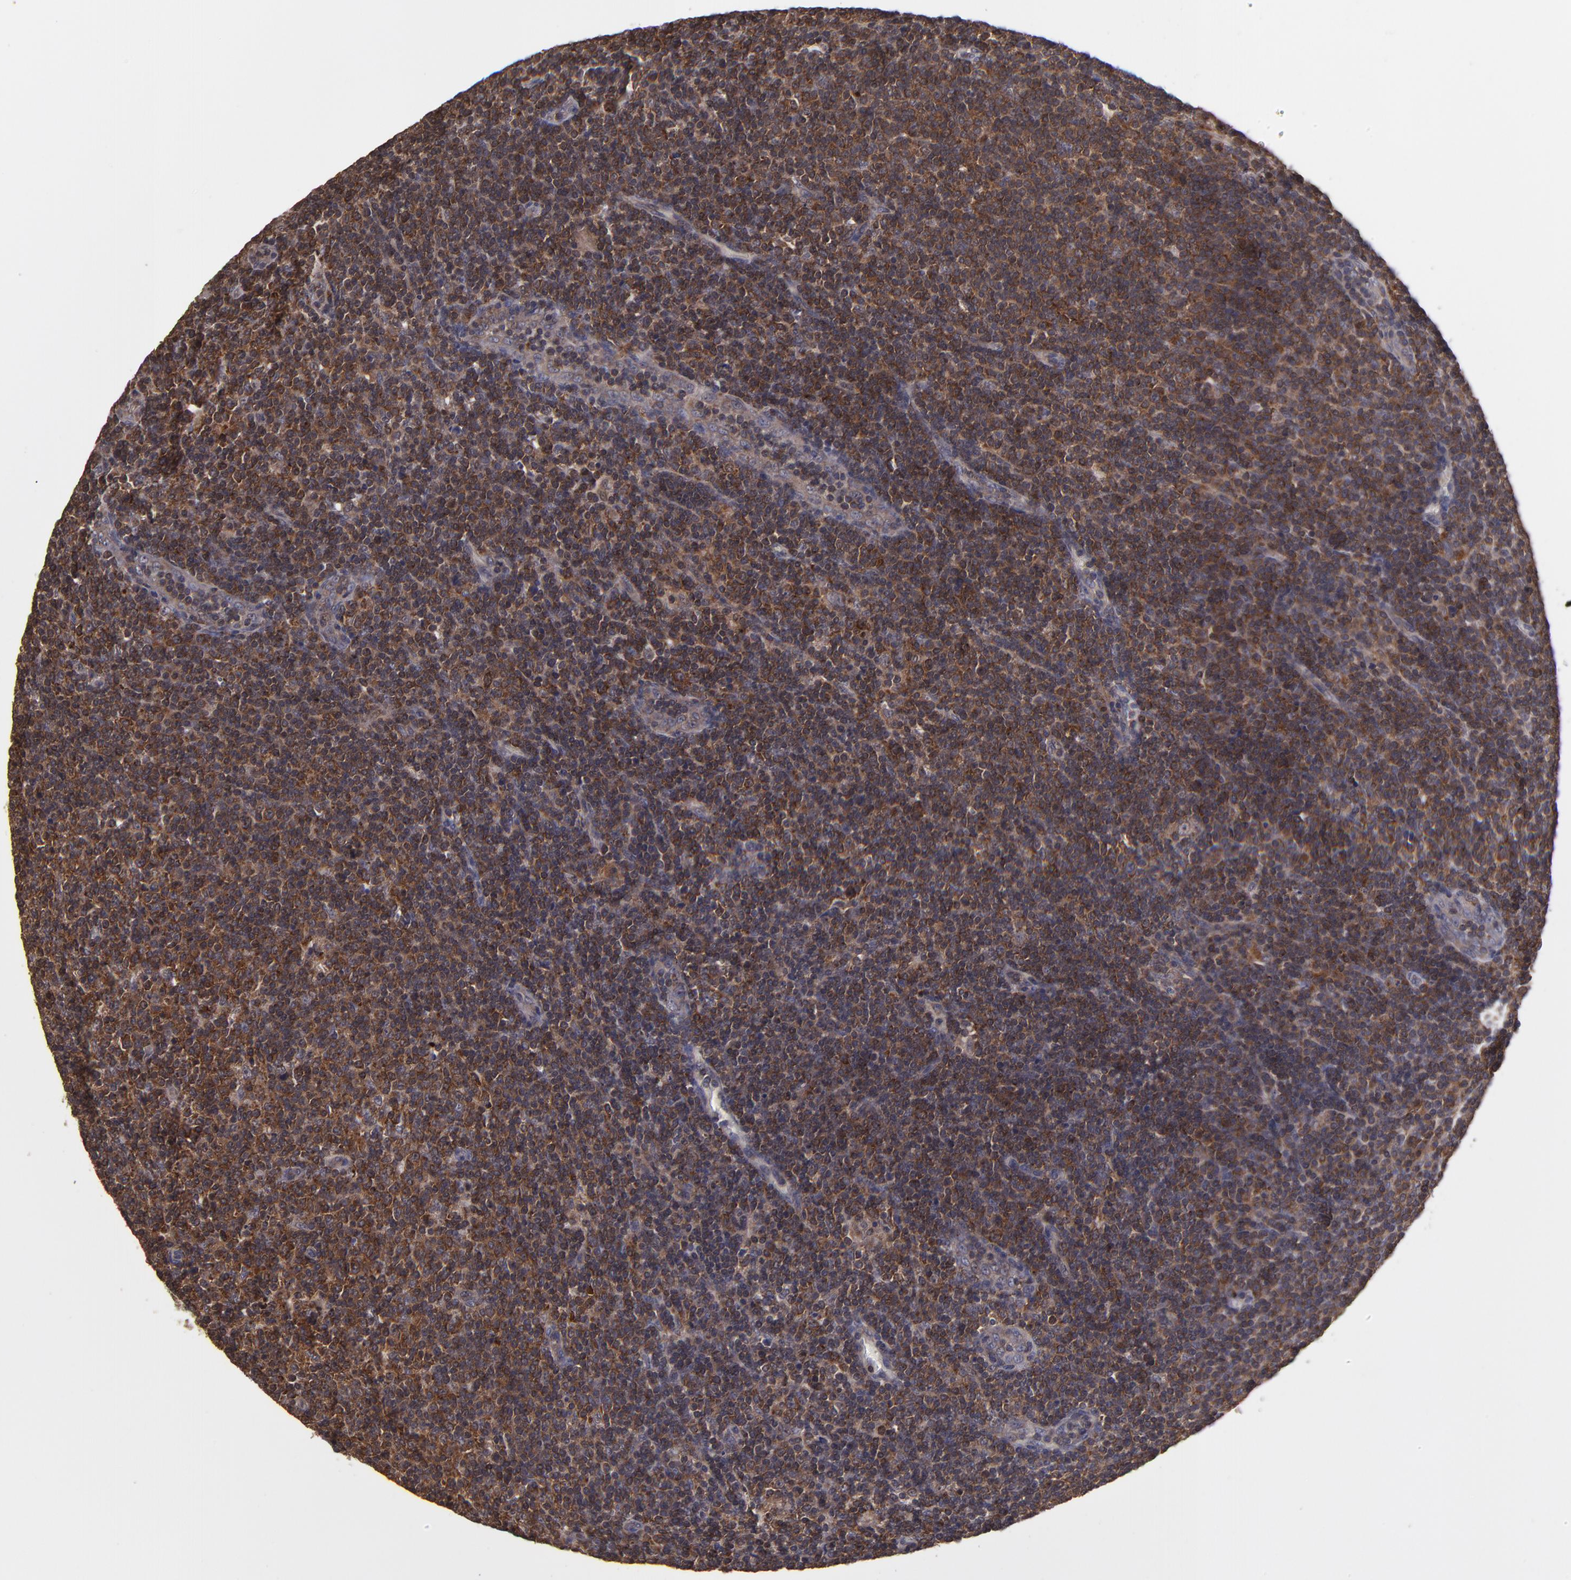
{"staining": {"intensity": "strong", "quantity": ">75%", "location": "cytoplasmic/membranous"}, "tissue": "lymphoma", "cell_type": "Tumor cells", "image_type": "cancer", "snomed": [{"axis": "morphology", "description": "Malignant lymphoma, non-Hodgkin's type, Low grade"}, {"axis": "topography", "description": "Lymph node"}], "caption": "About >75% of tumor cells in human low-grade malignant lymphoma, non-Hodgkin's type exhibit strong cytoplasmic/membranous protein positivity as visualized by brown immunohistochemical staining.", "gene": "NF2", "patient": {"sex": "male", "age": 70}}